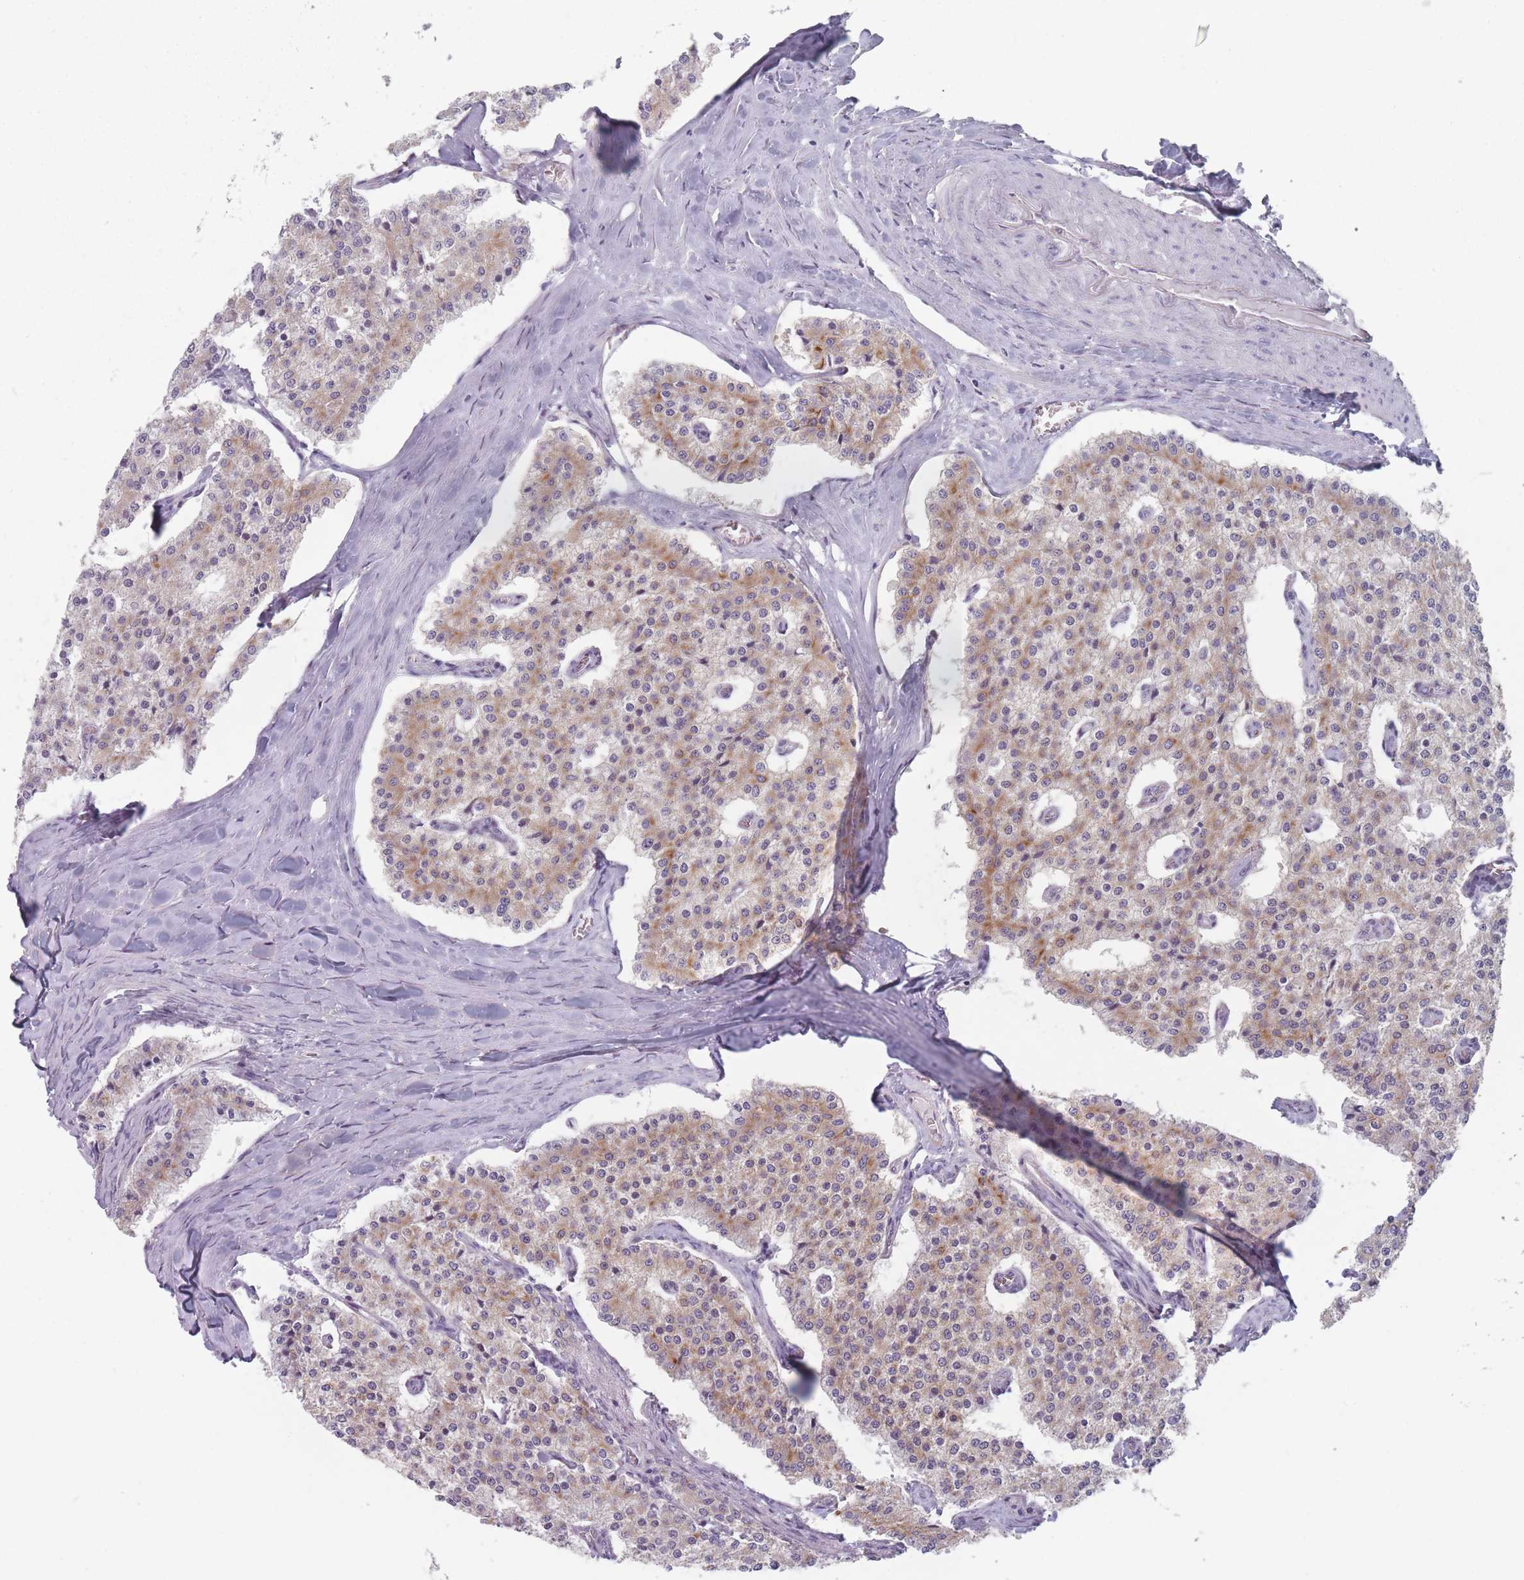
{"staining": {"intensity": "moderate", "quantity": "25%-75%", "location": "cytoplasmic/membranous"}, "tissue": "carcinoid", "cell_type": "Tumor cells", "image_type": "cancer", "snomed": [{"axis": "morphology", "description": "Carcinoid, malignant, NOS"}, {"axis": "topography", "description": "Colon"}], "caption": "Moderate cytoplasmic/membranous protein positivity is identified in approximately 25%-75% of tumor cells in carcinoid. (DAB (3,3'-diaminobenzidine) = brown stain, brightfield microscopy at high magnification).", "gene": "HSBP1L1", "patient": {"sex": "female", "age": 52}}